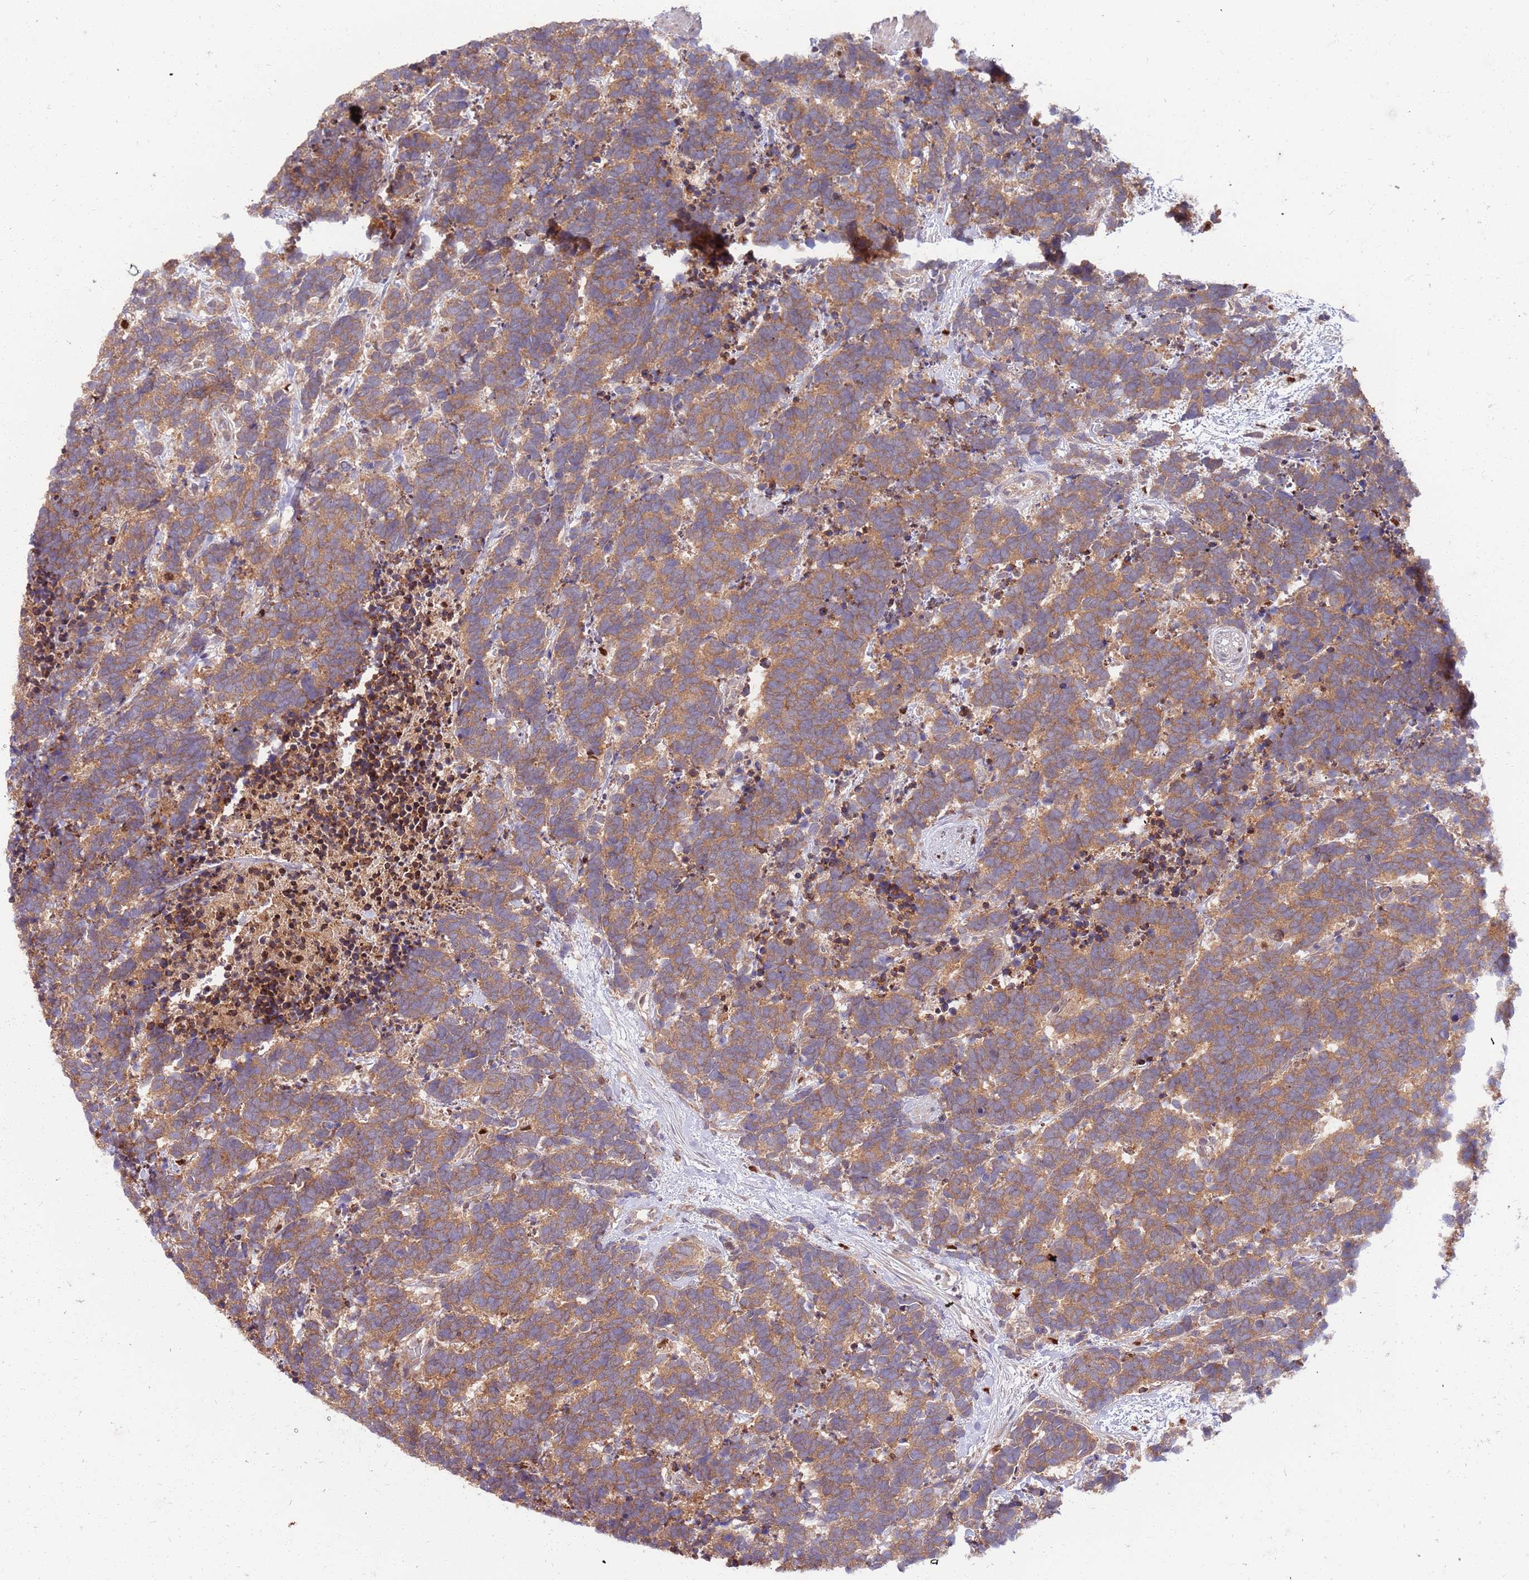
{"staining": {"intensity": "weak", "quantity": ">75%", "location": "cytoplasmic/membranous"}, "tissue": "carcinoid", "cell_type": "Tumor cells", "image_type": "cancer", "snomed": [{"axis": "morphology", "description": "Carcinoma, NOS"}, {"axis": "morphology", "description": "Carcinoid, malignant, NOS"}, {"axis": "topography", "description": "Prostate"}], "caption": "DAB (3,3'-diaminobenzidine) immunohistochemical staining of carcinoid exhibits weak cytoplasmic/membranous protein positivity in about >75% of tumor cells.", "gene": "OSBP", "patient": {"sex": "male", "age": 57}}